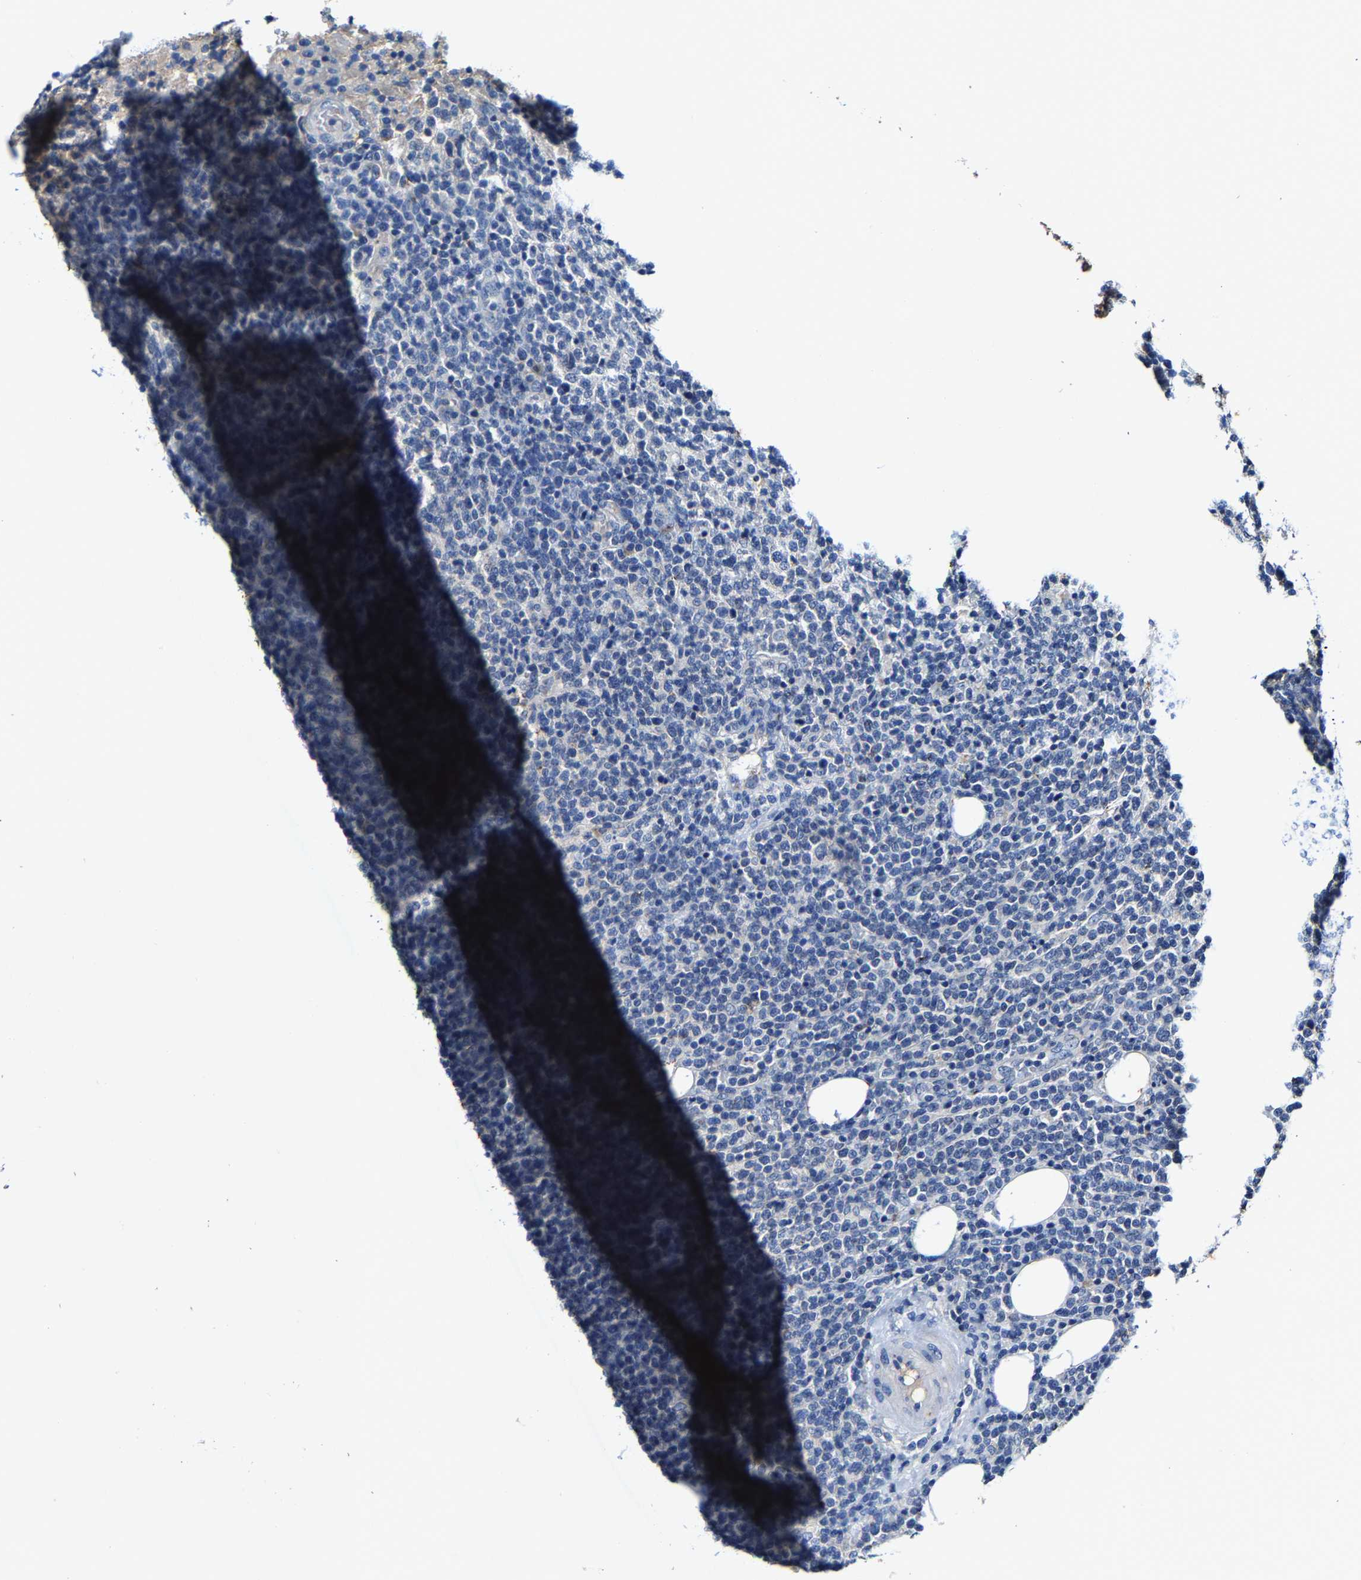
{"staining": {"intensity": "negative", "quantity": "none", "location": "none"}, "tissue": "lymphoma", "cell_type": "Tumor cells", "image_type": "cancer", "snomed": [{"axis": "morphology", "description": "Malignant lymphoma, non-Hodgkin's type, High grade"}, {"axis": "topography", "description": "Lymph node"}], "caption": "Tumor cells are negative for brown protein staining in malignant lymphoma, non-Hodgkin's type (high-grade).", "gene": "SLC25A25", "patient": {"sex": "male", "age": 61}}